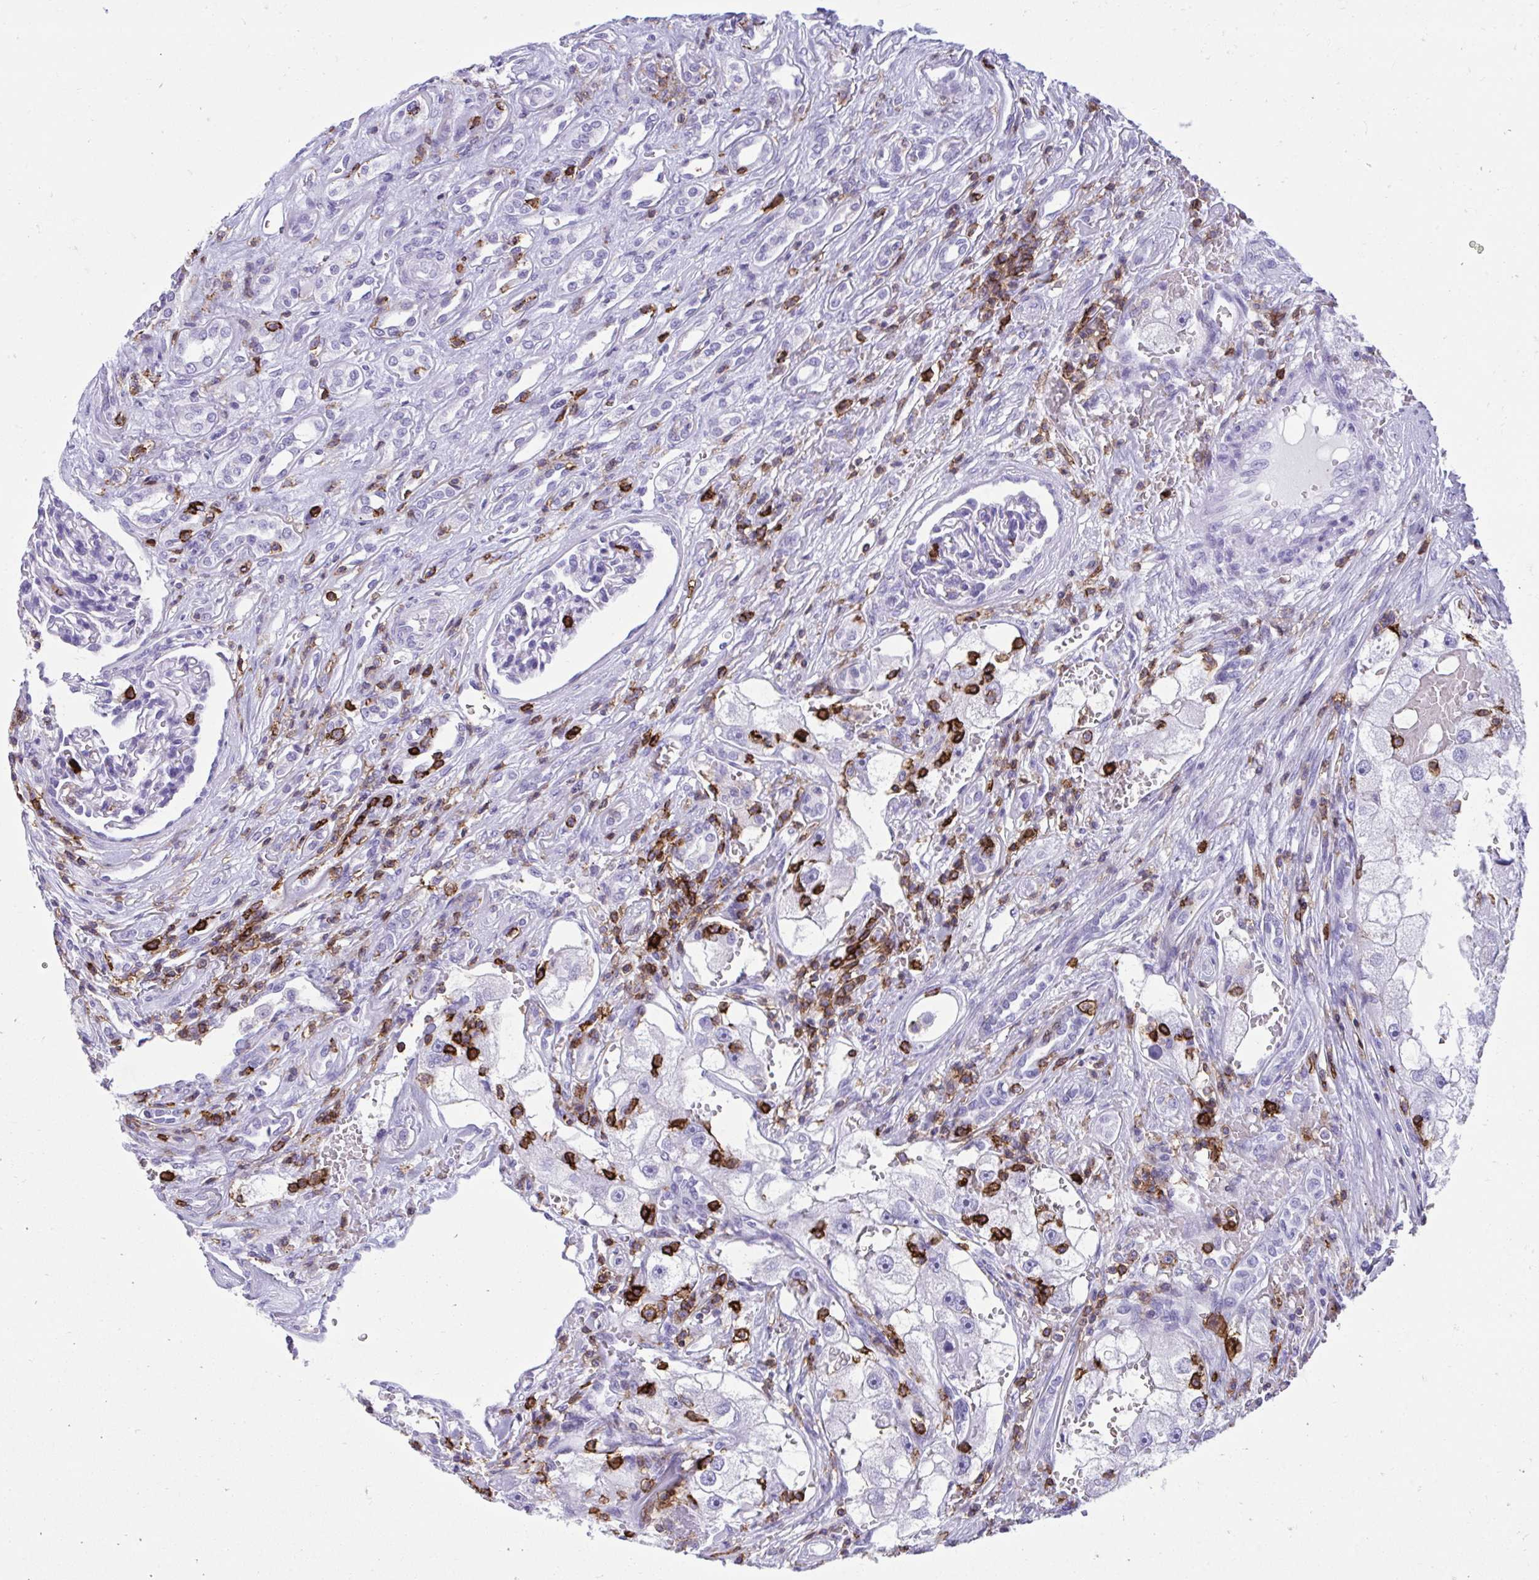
{"staining": {"intensity": "negative", "quantity": "none", "location": "none"}, "tissue": "renal cancer", "cell_type": "Tumor cells", "image_type": "cancer", "snomed": [{"axis": "morphology", "description": "Adenocarcinoma, NOS"}, {"axis": "topography", "description": "Kidney"}], "caption": "This is an immunohistochemistry (IHC) micrograph of human adenocarcinoma (renal). There is no expression in tumor cells.", "gene": "SPN", "patient": {"sex": "male", "age": 63}}